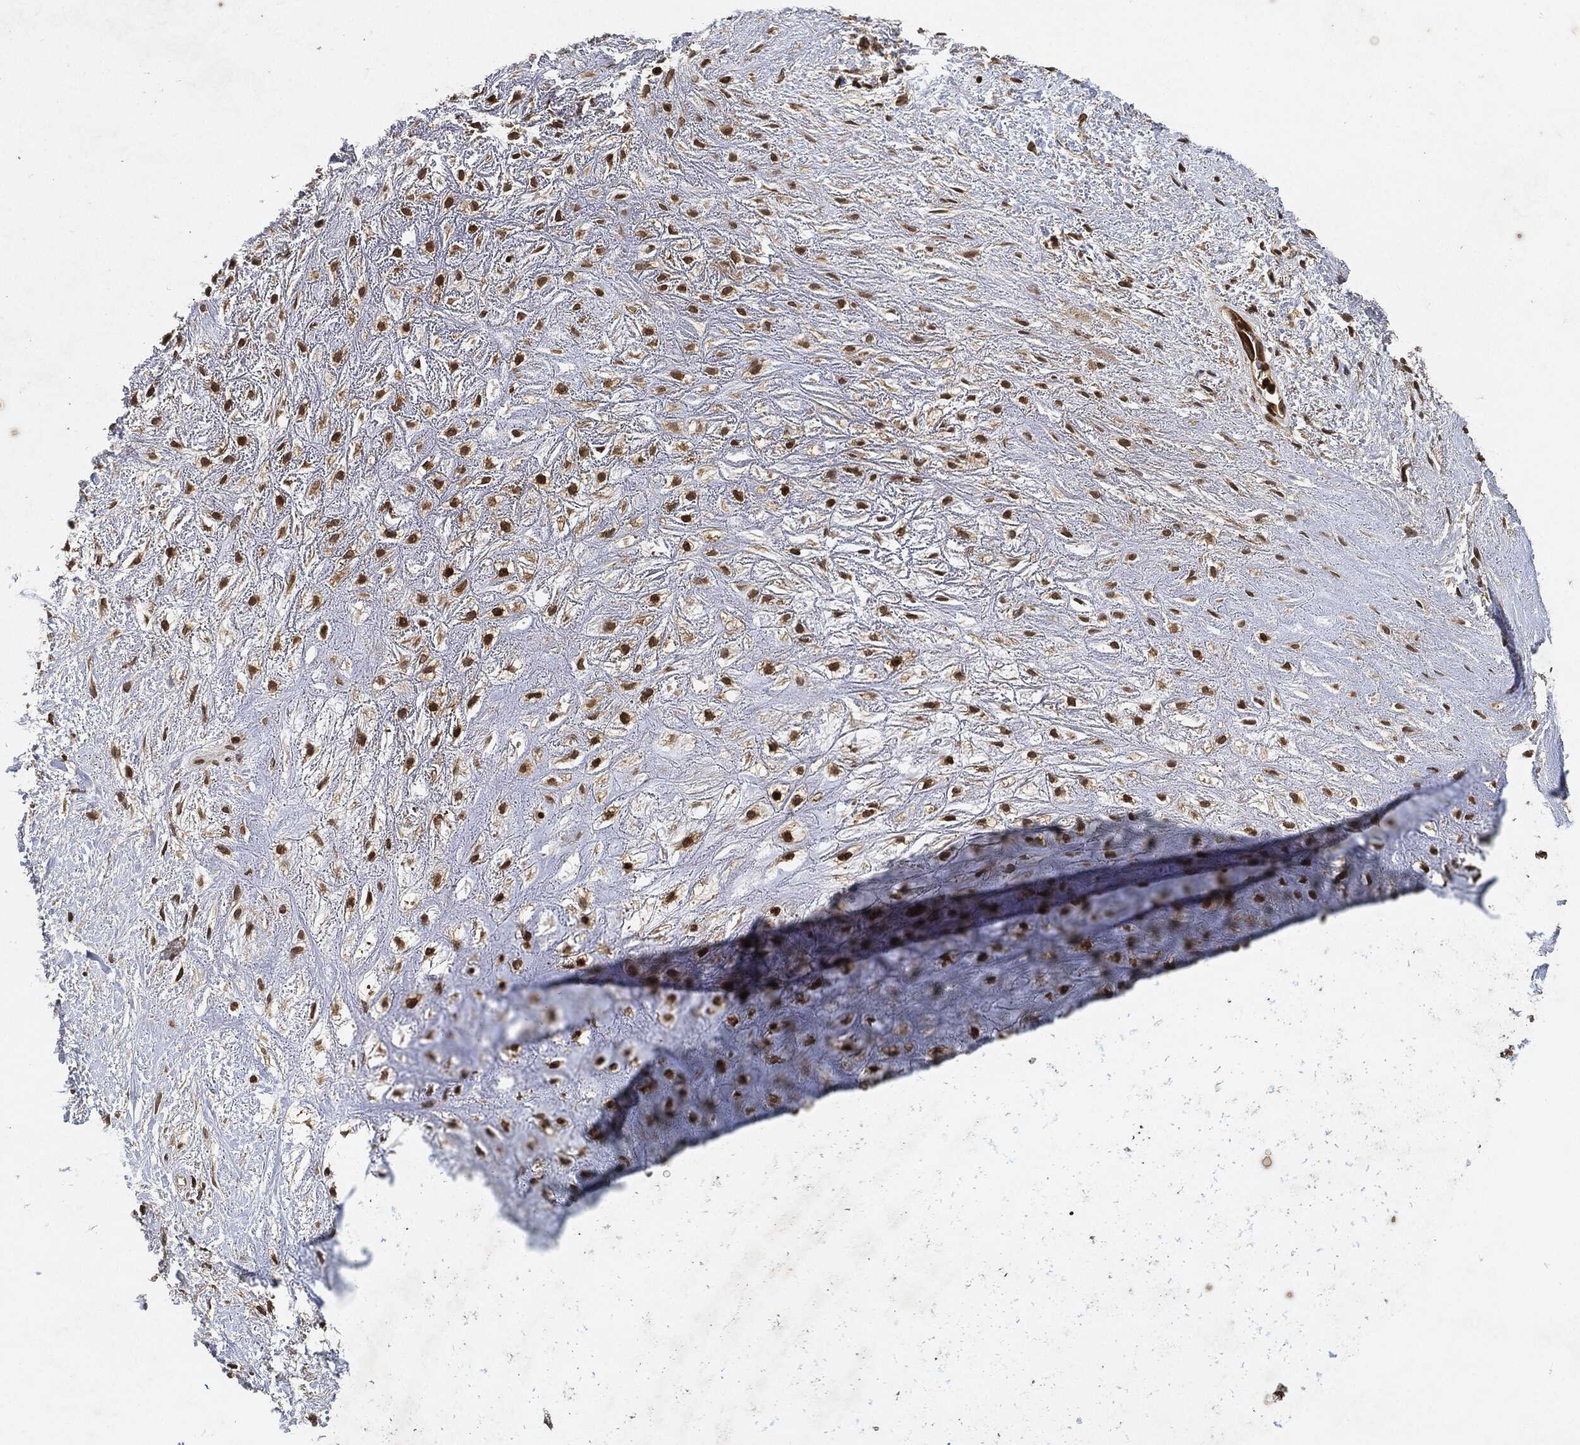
{"staining": {"intensity": "strong", "quantity": ">75%", "location": "nuclear"}, "tissue": "soft tissue", "cell_type": "Chondrocytes", "image_type": "normal", "snomed": [{"axis": "morphology", "description": "Normal tissue, NOS"}, {"axis": "morphology", "description": "Squamous cell carcinoma, NOS"}, {"axis": "topography", "description": "Cartilage tissue"}, {"axis": "topography", "description": "Head-Neck"}], "caption": "Soft tissue stained with immunohistochemistry shows strong nuclear positivity in about >75% of chondrocytes.", "gene": "ZNF226", "patient": {"sex": "male", "age": 62}}